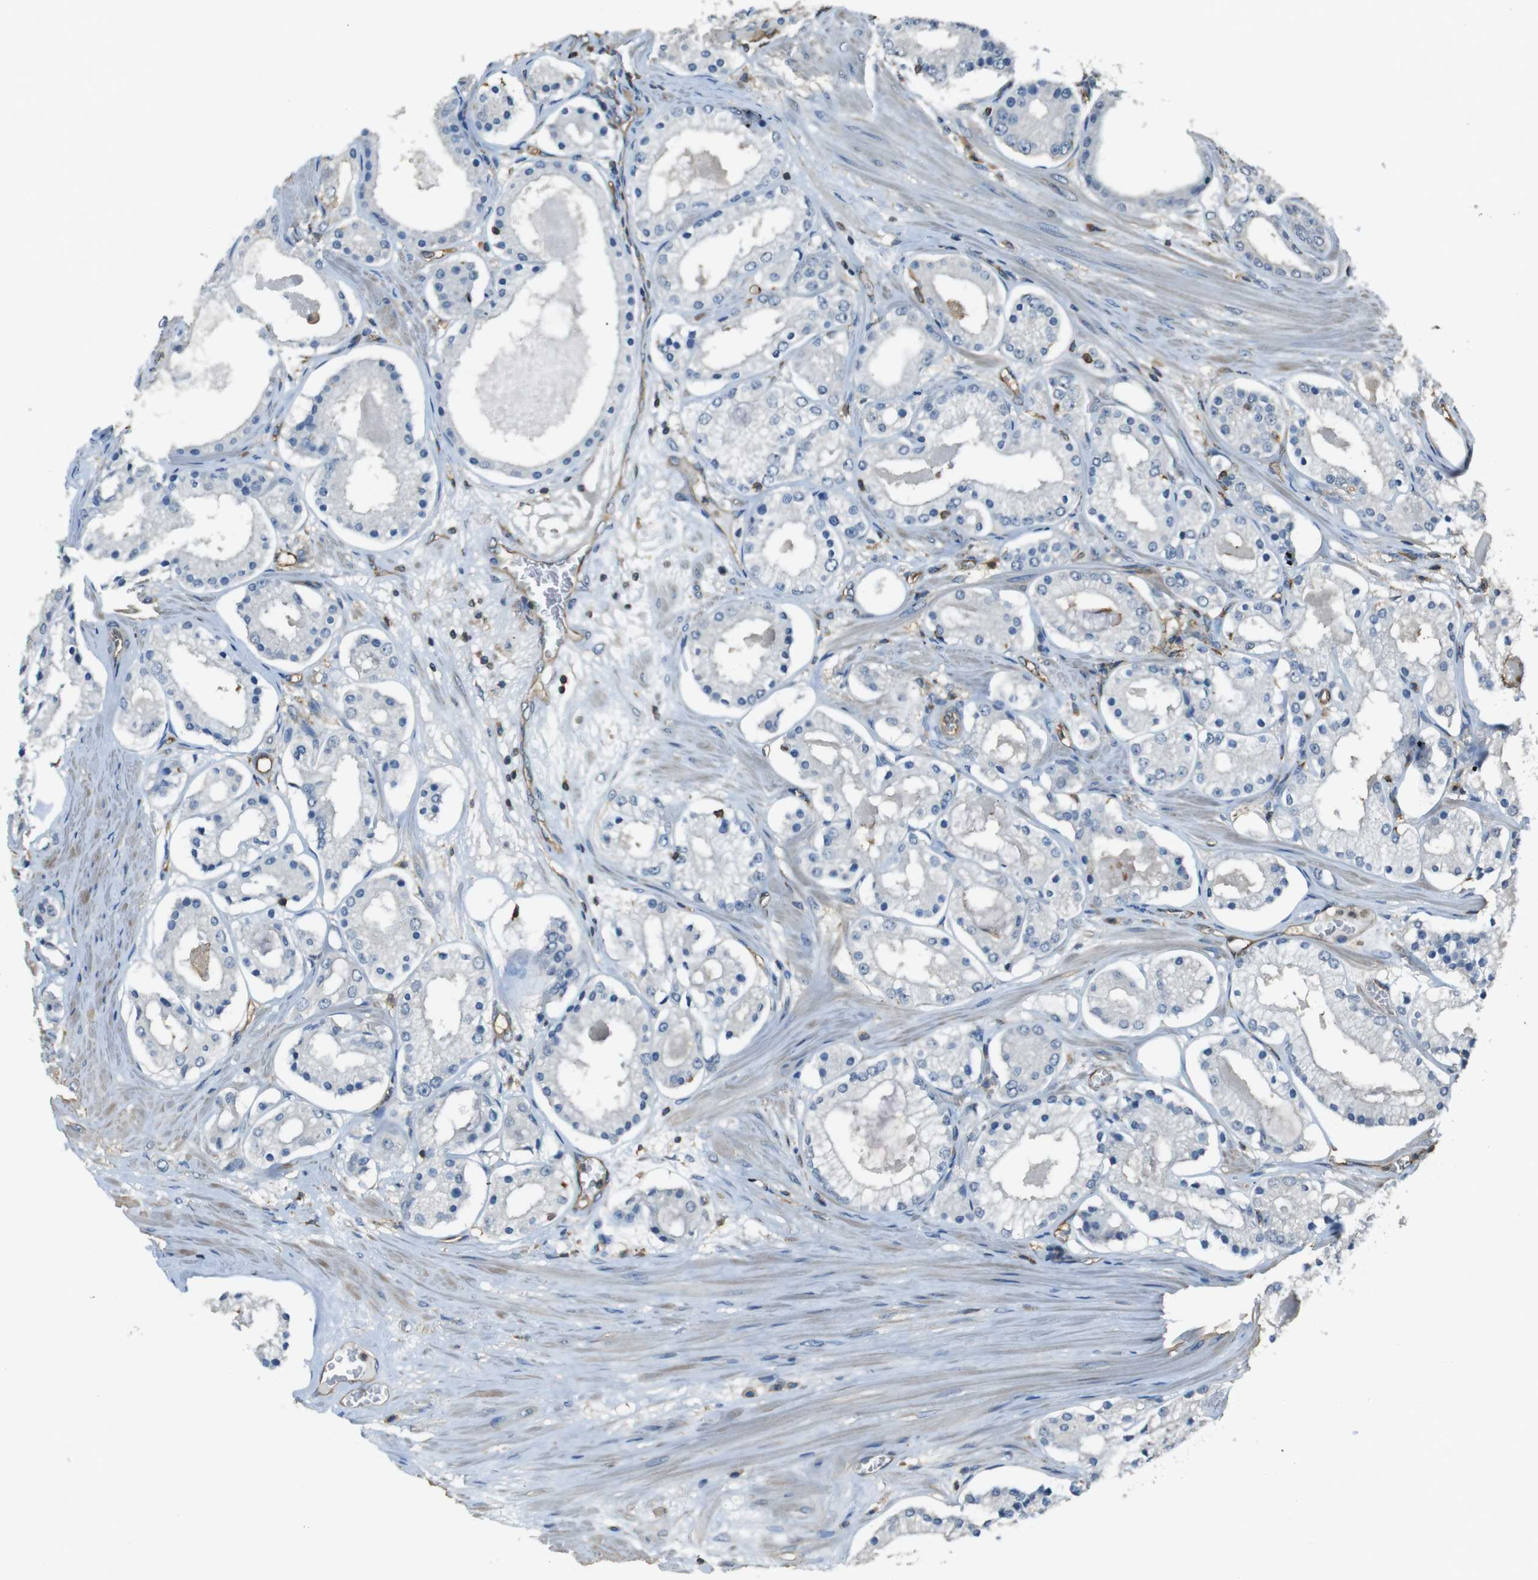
{"staining": {"intensity": "negative", "quantity": "none", "location": "none"}, "tissue": "prostate cancer", "cell_type": "Tumor cells", "image_type": "cancer", "snomed": [{"axis": "morphology", "description": "Adenocarcinoma, High grade"}, {"axis": "topography", "description": "Prostate"}], "caption": "An immunohistochemistry (IHC) image of prostate cancer (adenocarcinoma (high-grade)) is shown. There is no staining in tumor cells of prostate cancer (adenocarcinoma (high-grade)).", "gene": "FCAR", "patient": {"sex": "male", "age": 66}}